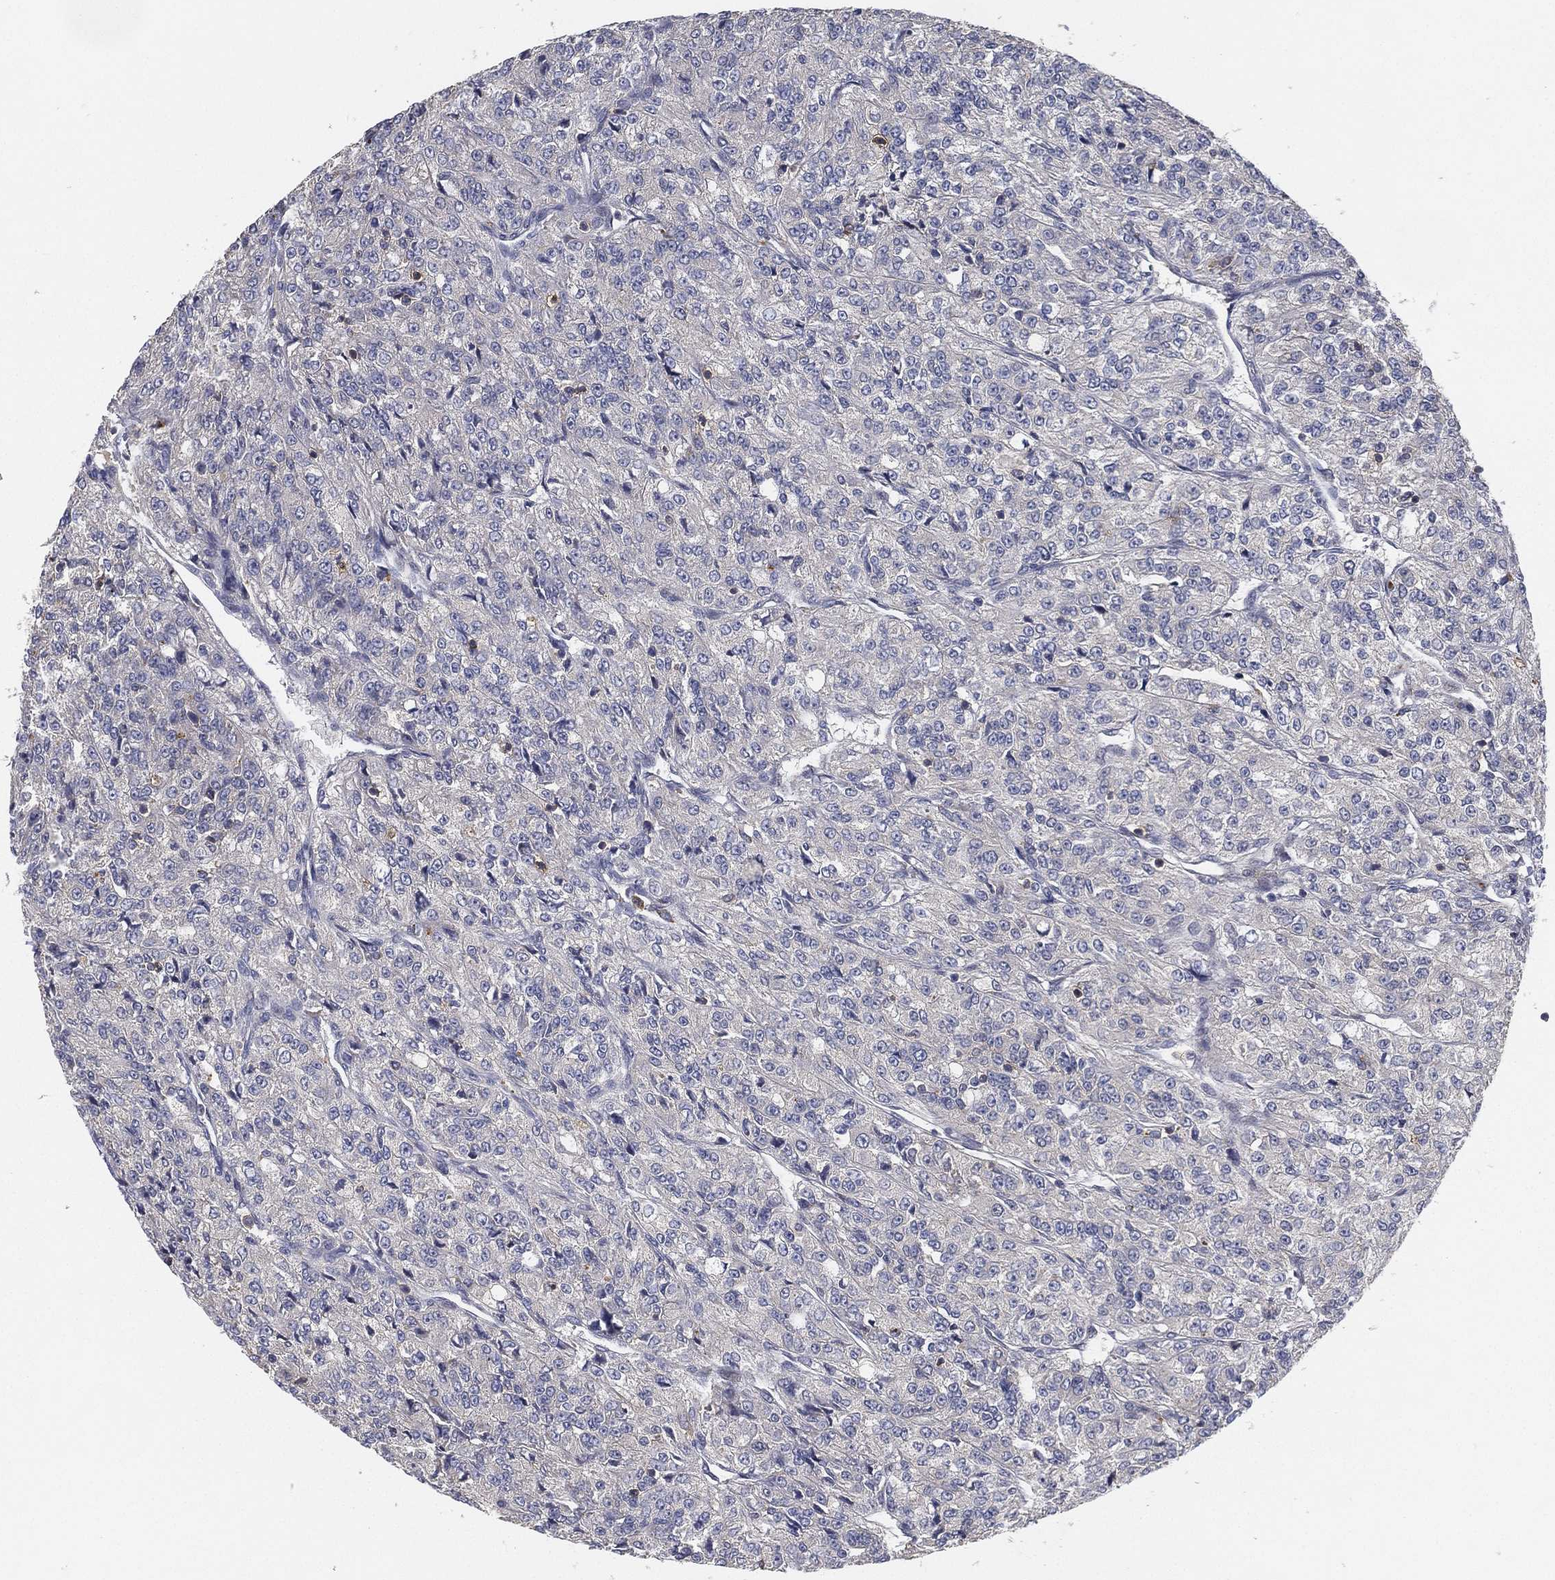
{"staining": {"intensity": "negative", "quantity": "none", "location": "none"}, "tissue": "renal cancer", "cell_type": "Tumor cells", "image_type": "cancer", "snomed": [{"axis": "morphology", "description": "Adenocarcinoma, NOS"}, {"axis": "topography", "description": "Kidney"}], "caption": "Tumor cells are negative for protein expression in human renal cancer.", "gene": "CFAP251", "patient": {"sex": "female", "age": 63}}